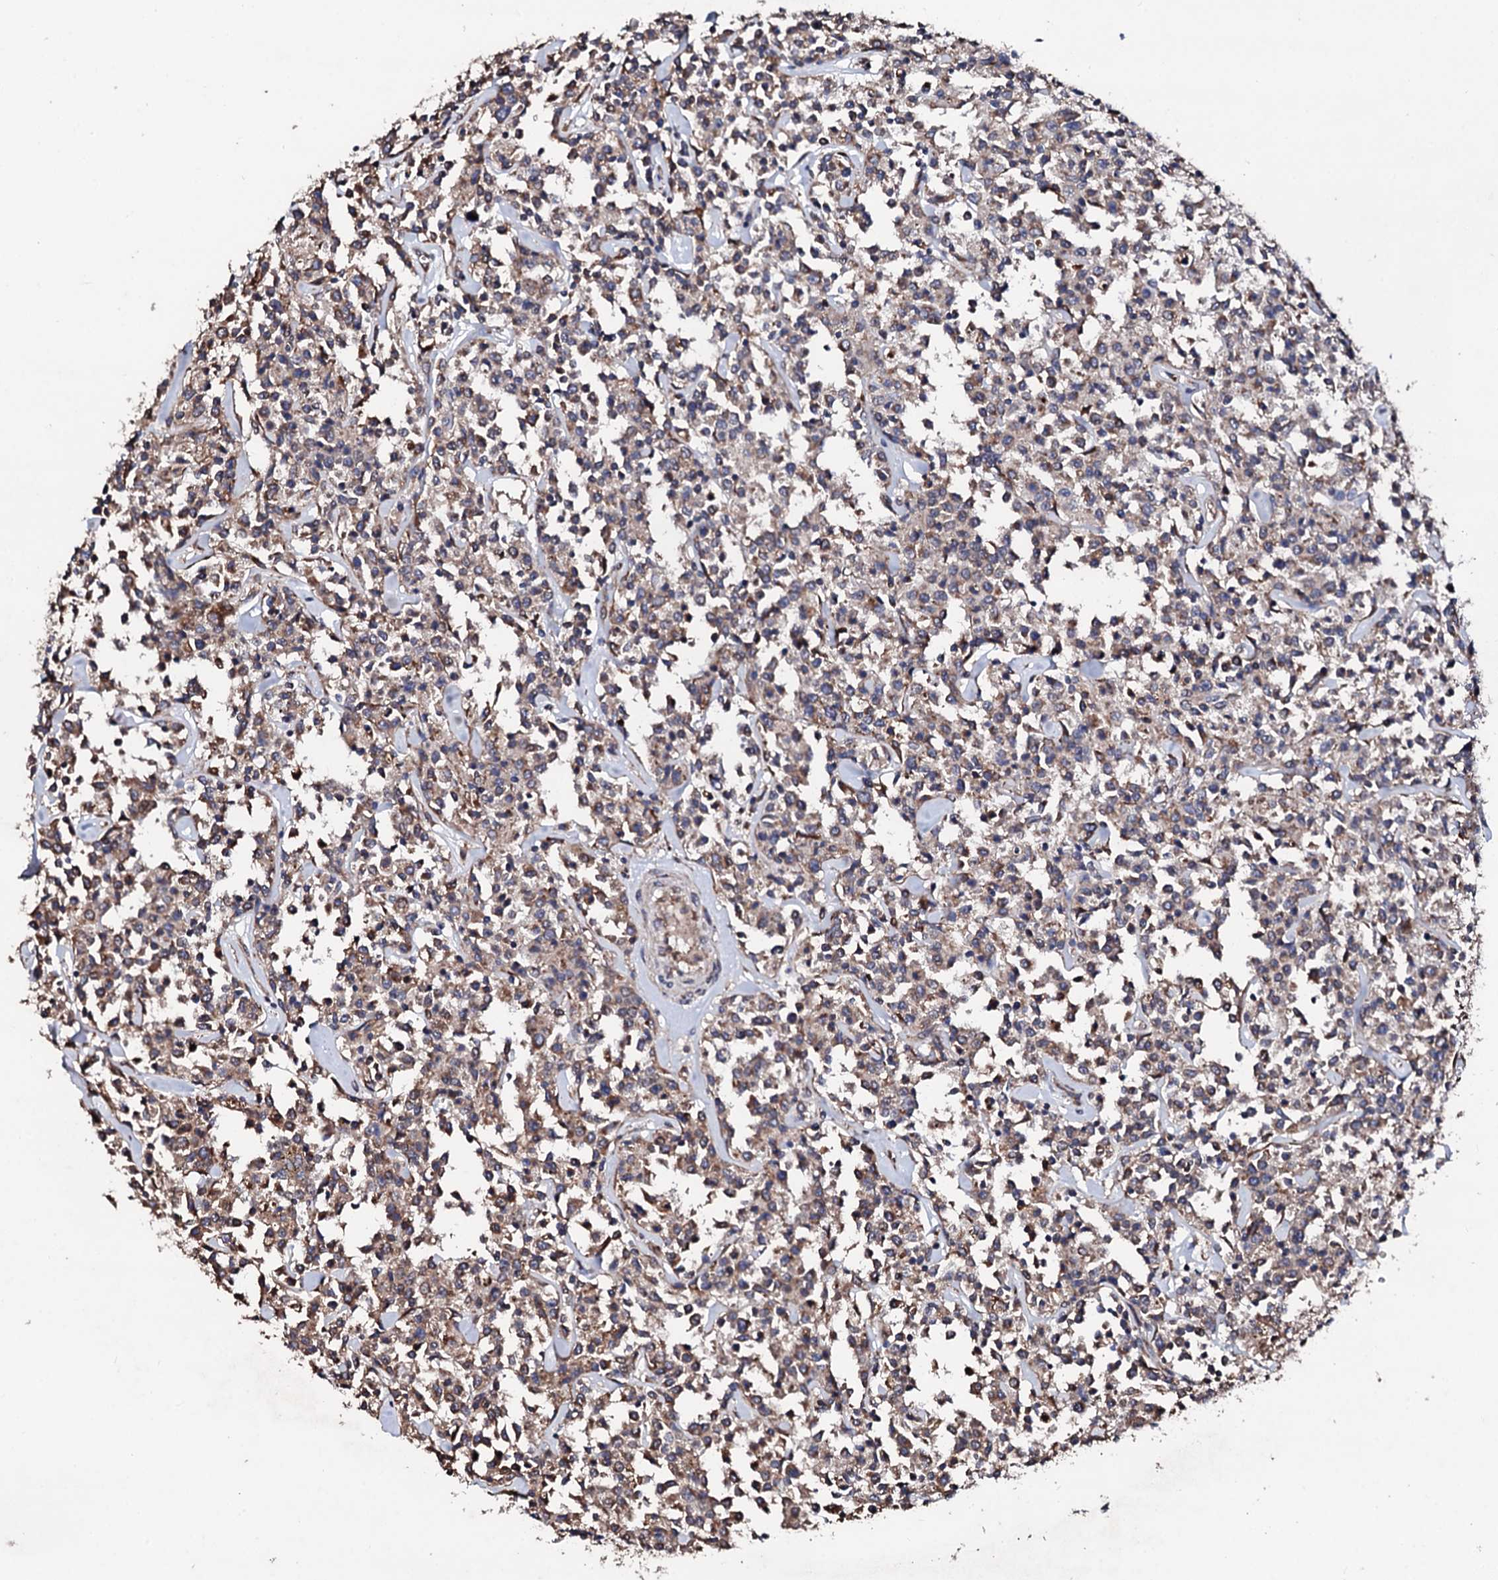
{"staining": {"intensity": "weak", "quantity": ">75%", "location": "cytoplasmic/membranous"}, "tissue": "lymphoma", "cell_type": "Tumor cells", "image_type": "cancer", "snomed": [{"axis": "morphology", "description": "Malignant lymphoma, non-Hodgkin's type, Low grade"}, {"axis": "topography", "description": "Small intestine"}], "caption": "This photomicrograph reveals immunohistochemistry (IHC) staining of human low-grade malignant lymphoma, non-Hodgkin's type, with low weak cytoplasmic/membranous staining in approximately >75% of tumor cells.", "gene": "CKAP5", "patient": {"sex": "female", "age": 59}}